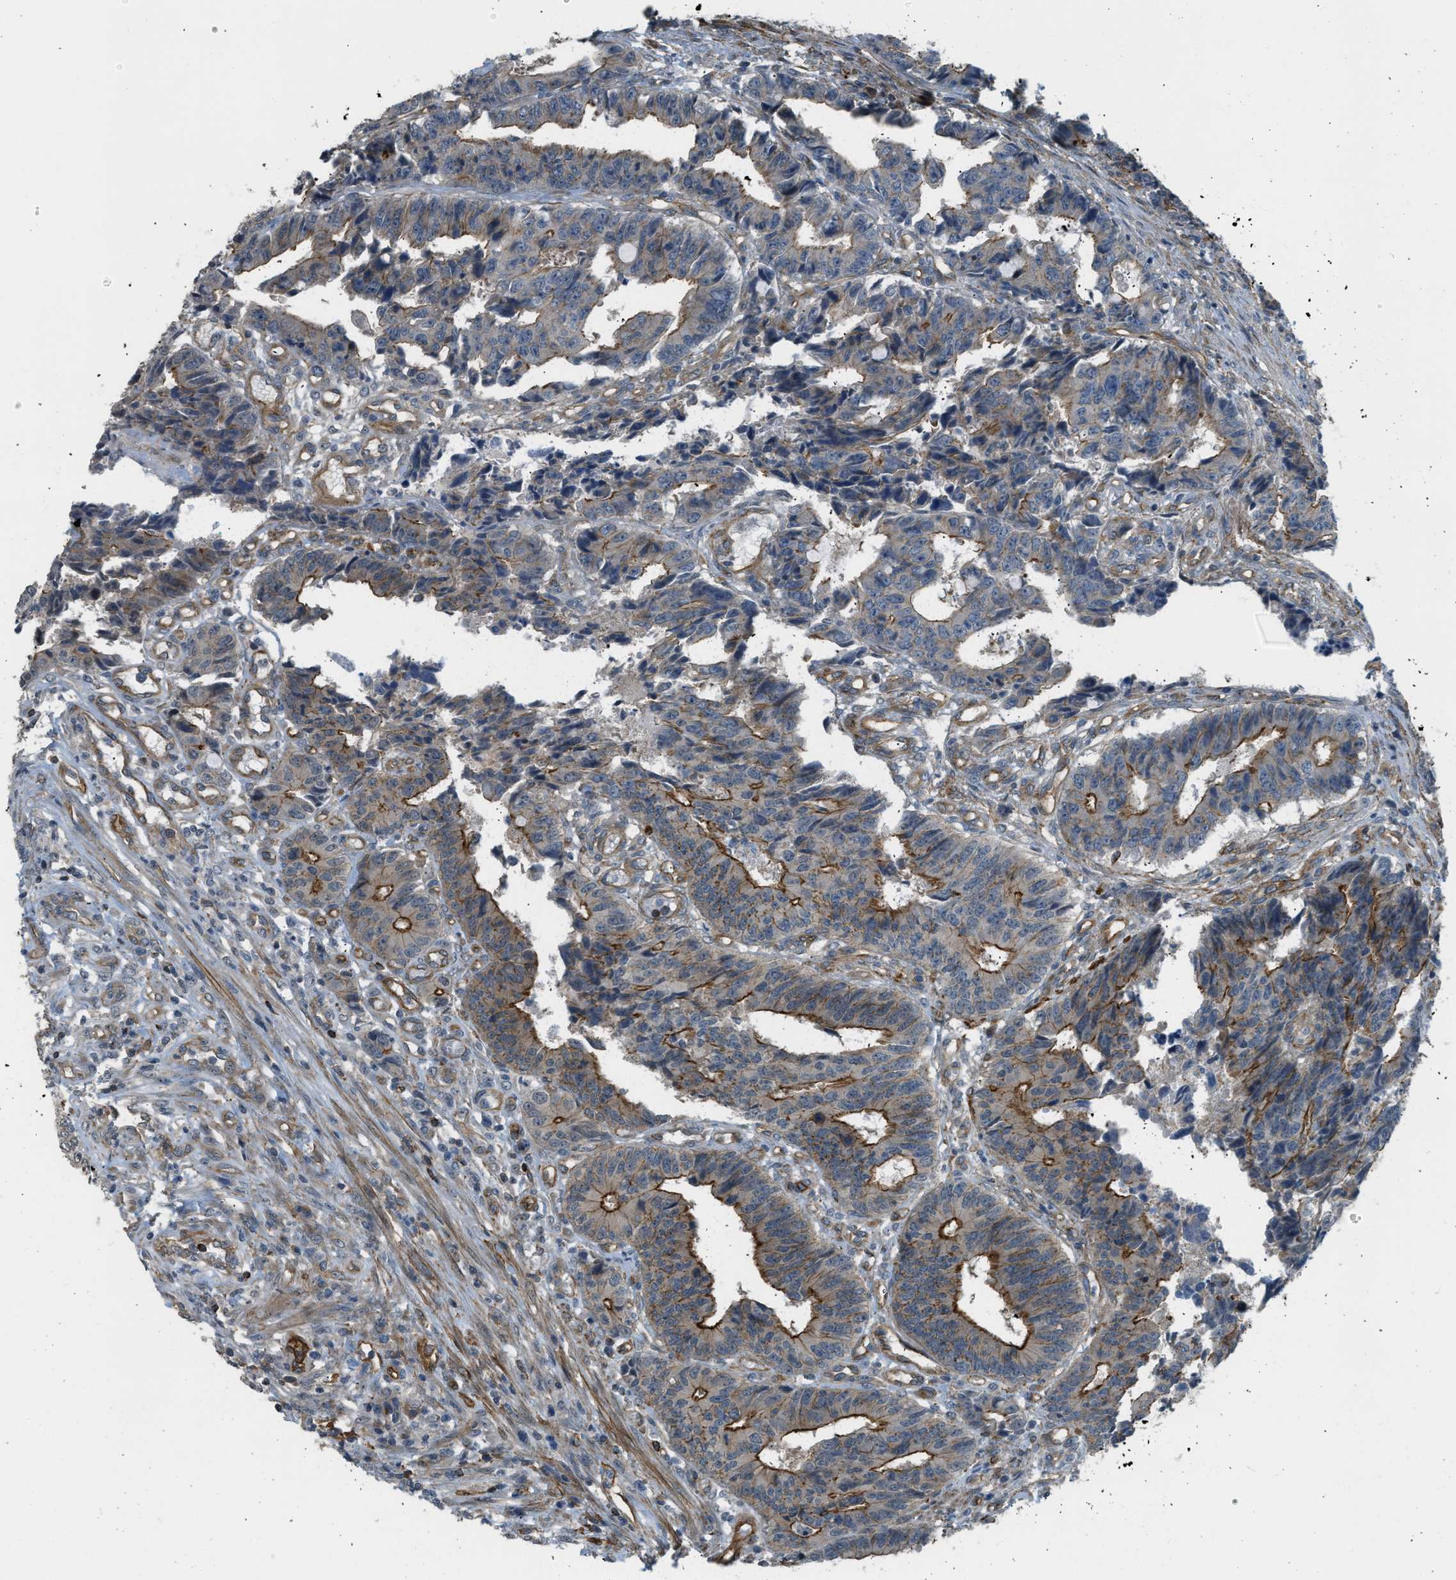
{"staining": {"intensity": "moderate", "quantity": ">75%", "location": "cytoplasmic/membranous"}, "tissue": "colorectal cancer", "cell_type": "Tumor cells", "image_type": "cancer", "snomed": [{"axis": "morphology", "description": "Adenocarcinoma, NOS"}, {"axis": "topography", "description": "Rectum"}], "caption": "Colorectal cancer tissue displays moderate cytoplasmic/membranous expression in approximately >75% of tumor cells", "gene": "KIAA1671", "patient": {"sex": "male", "age": 84}}